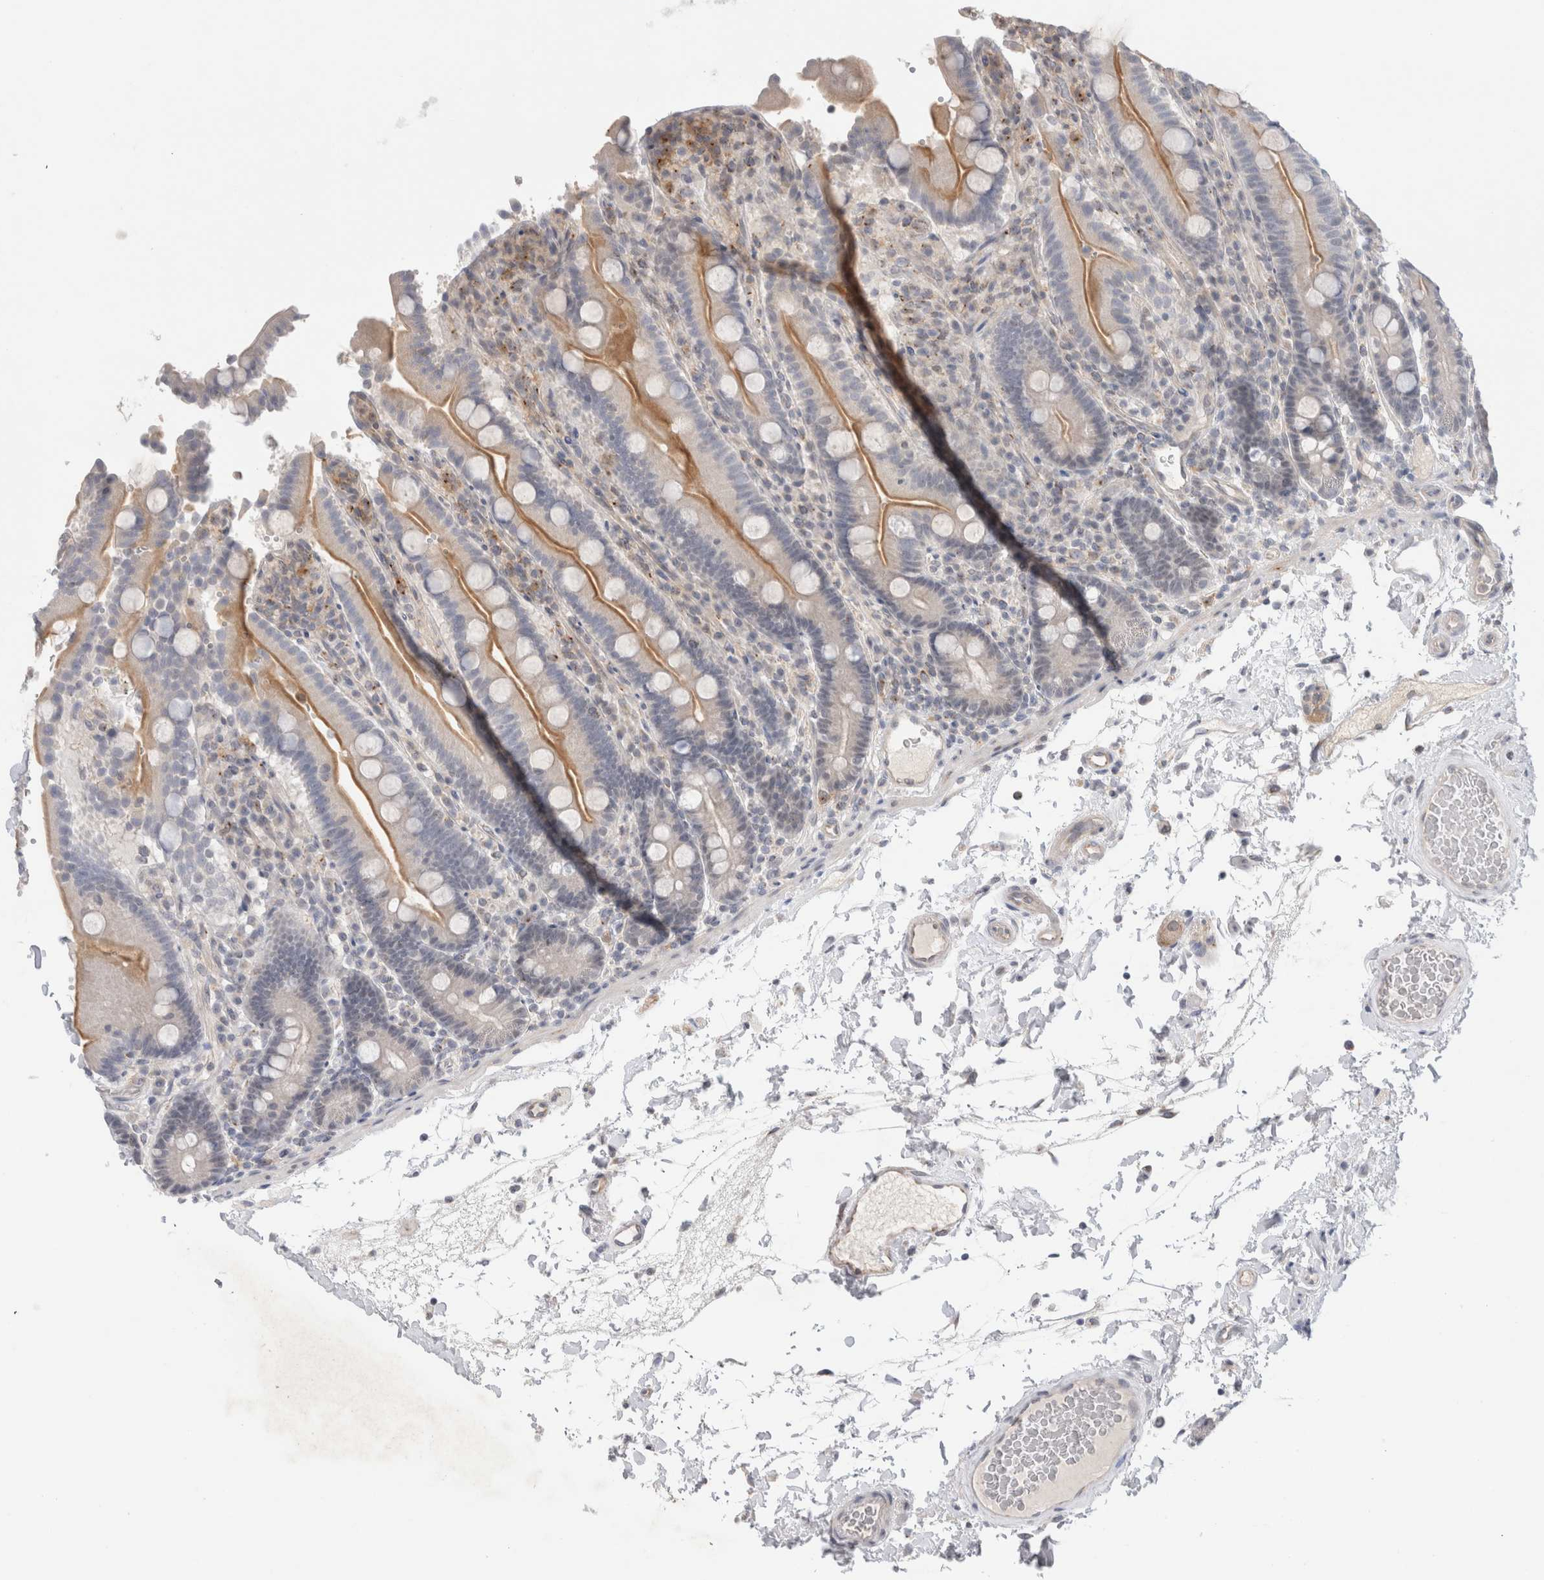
{"staining": {"intensity": "moderate", "quantity": "<25%", "location": "cytoplasmic/membranous"}, "tissue": "duodenum", "cell_type": "Glandular cells", "image_type": "normal", "snomed": [{"axis": "morphology", "description": "Normal tissue, NOS"}, {"axis": "topography", "description": "Small intestine, NOS"}], "caption": "IHC of benign duodenum shows low levels of moderate cytoplasmic/membranous staining in about <25% of glandular cells.", "gene": "BICD2", "patient": {"sex": "female", "age": 71}}